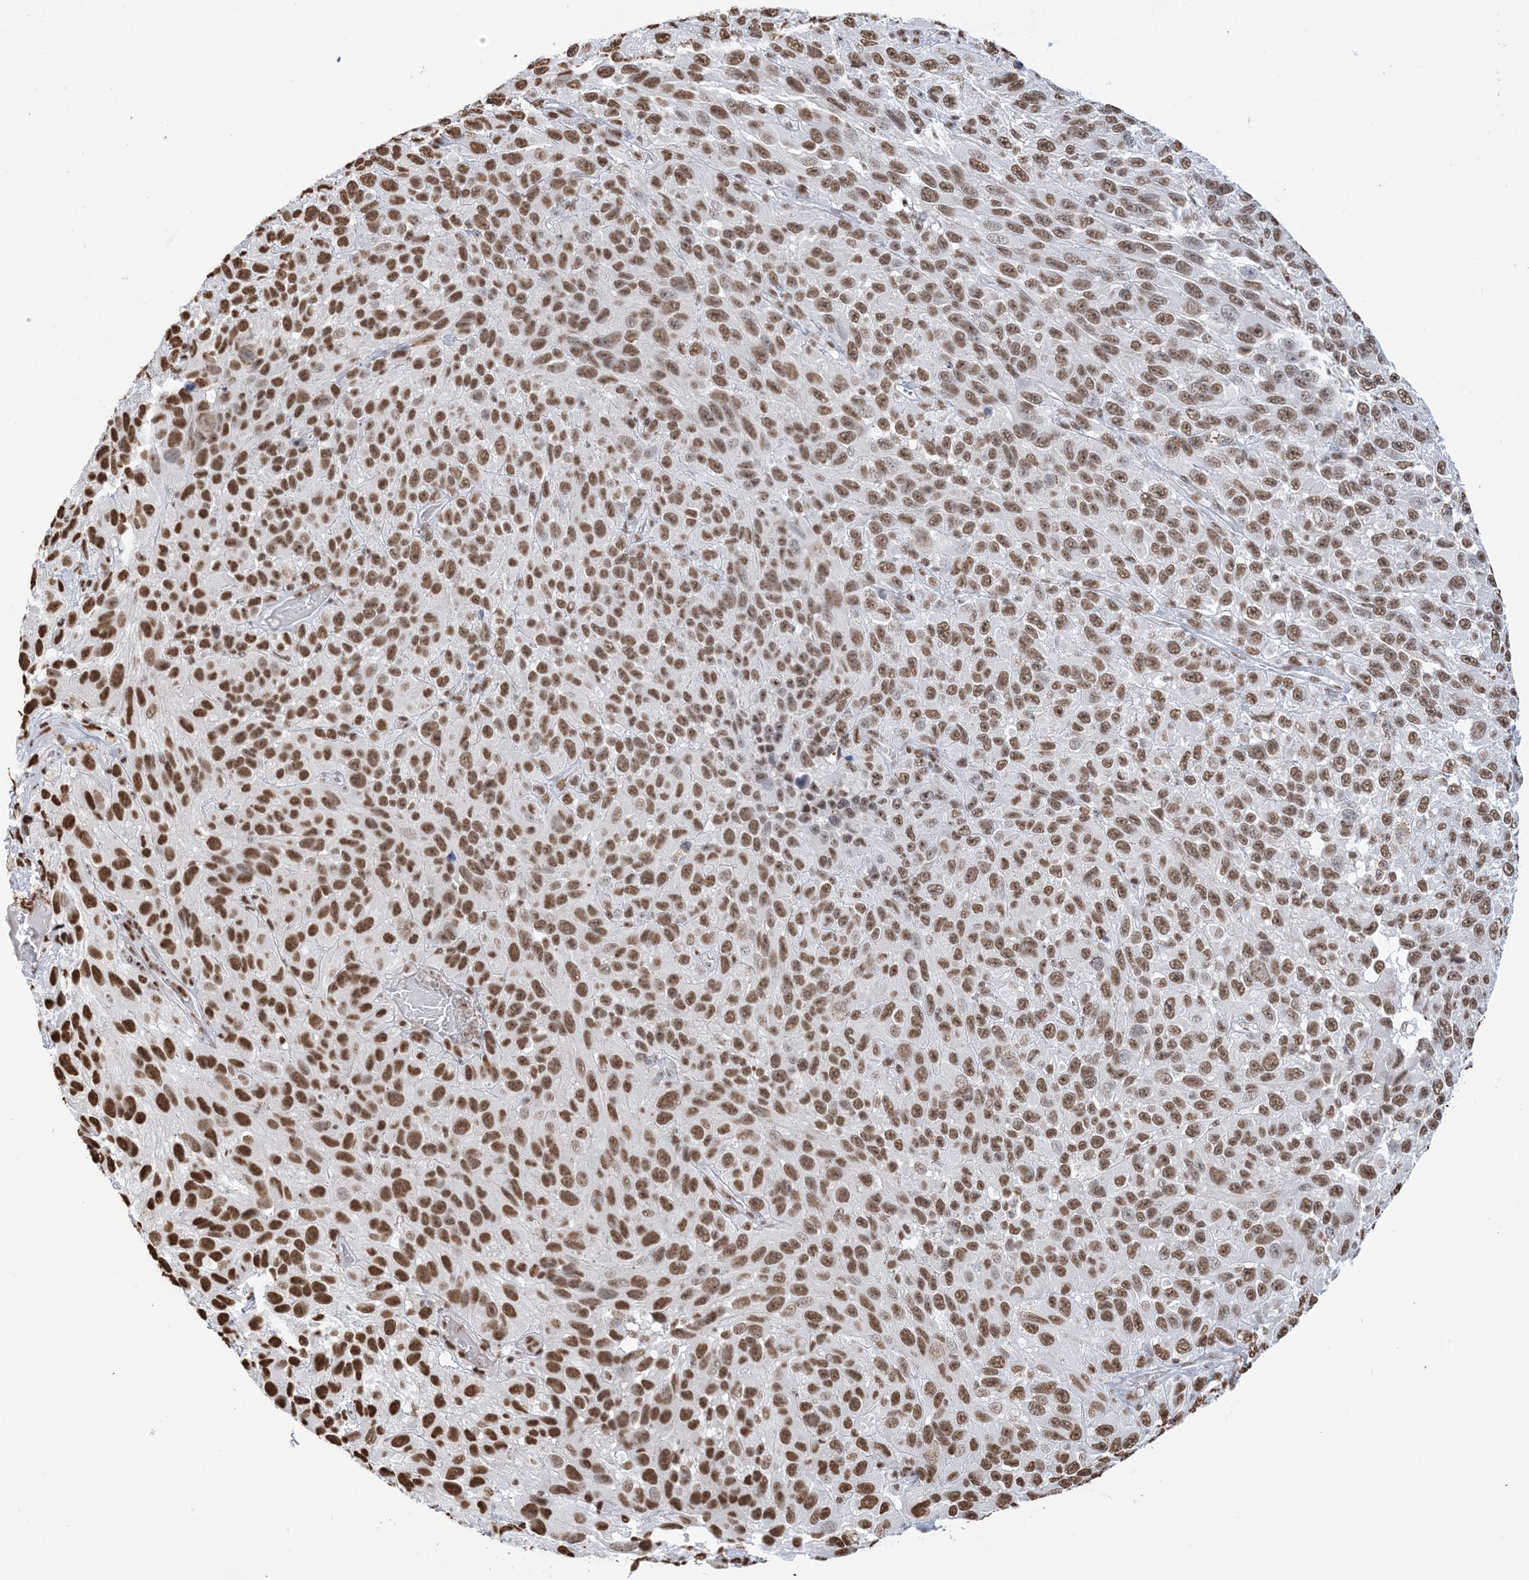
{"staining": {"intensity": "strong", "quantity": ">75%", "location": "nuclear"}, "tissue": "melanoma", "cell_type": "Tumor cells", "image_type": "cancer", "snomed": [{"axis": "morphology", "description": "Malignant melanoma, NOS"}, {"axis": "topography", "description": "Skin"}], "caption": "The histopathology image shows a brown stain indicating the presence of a protein in the nuclear of tumor cells in malignant melanoma.", "gene": "ZNF792", "patient": {"sex": "female", "age": 96}}